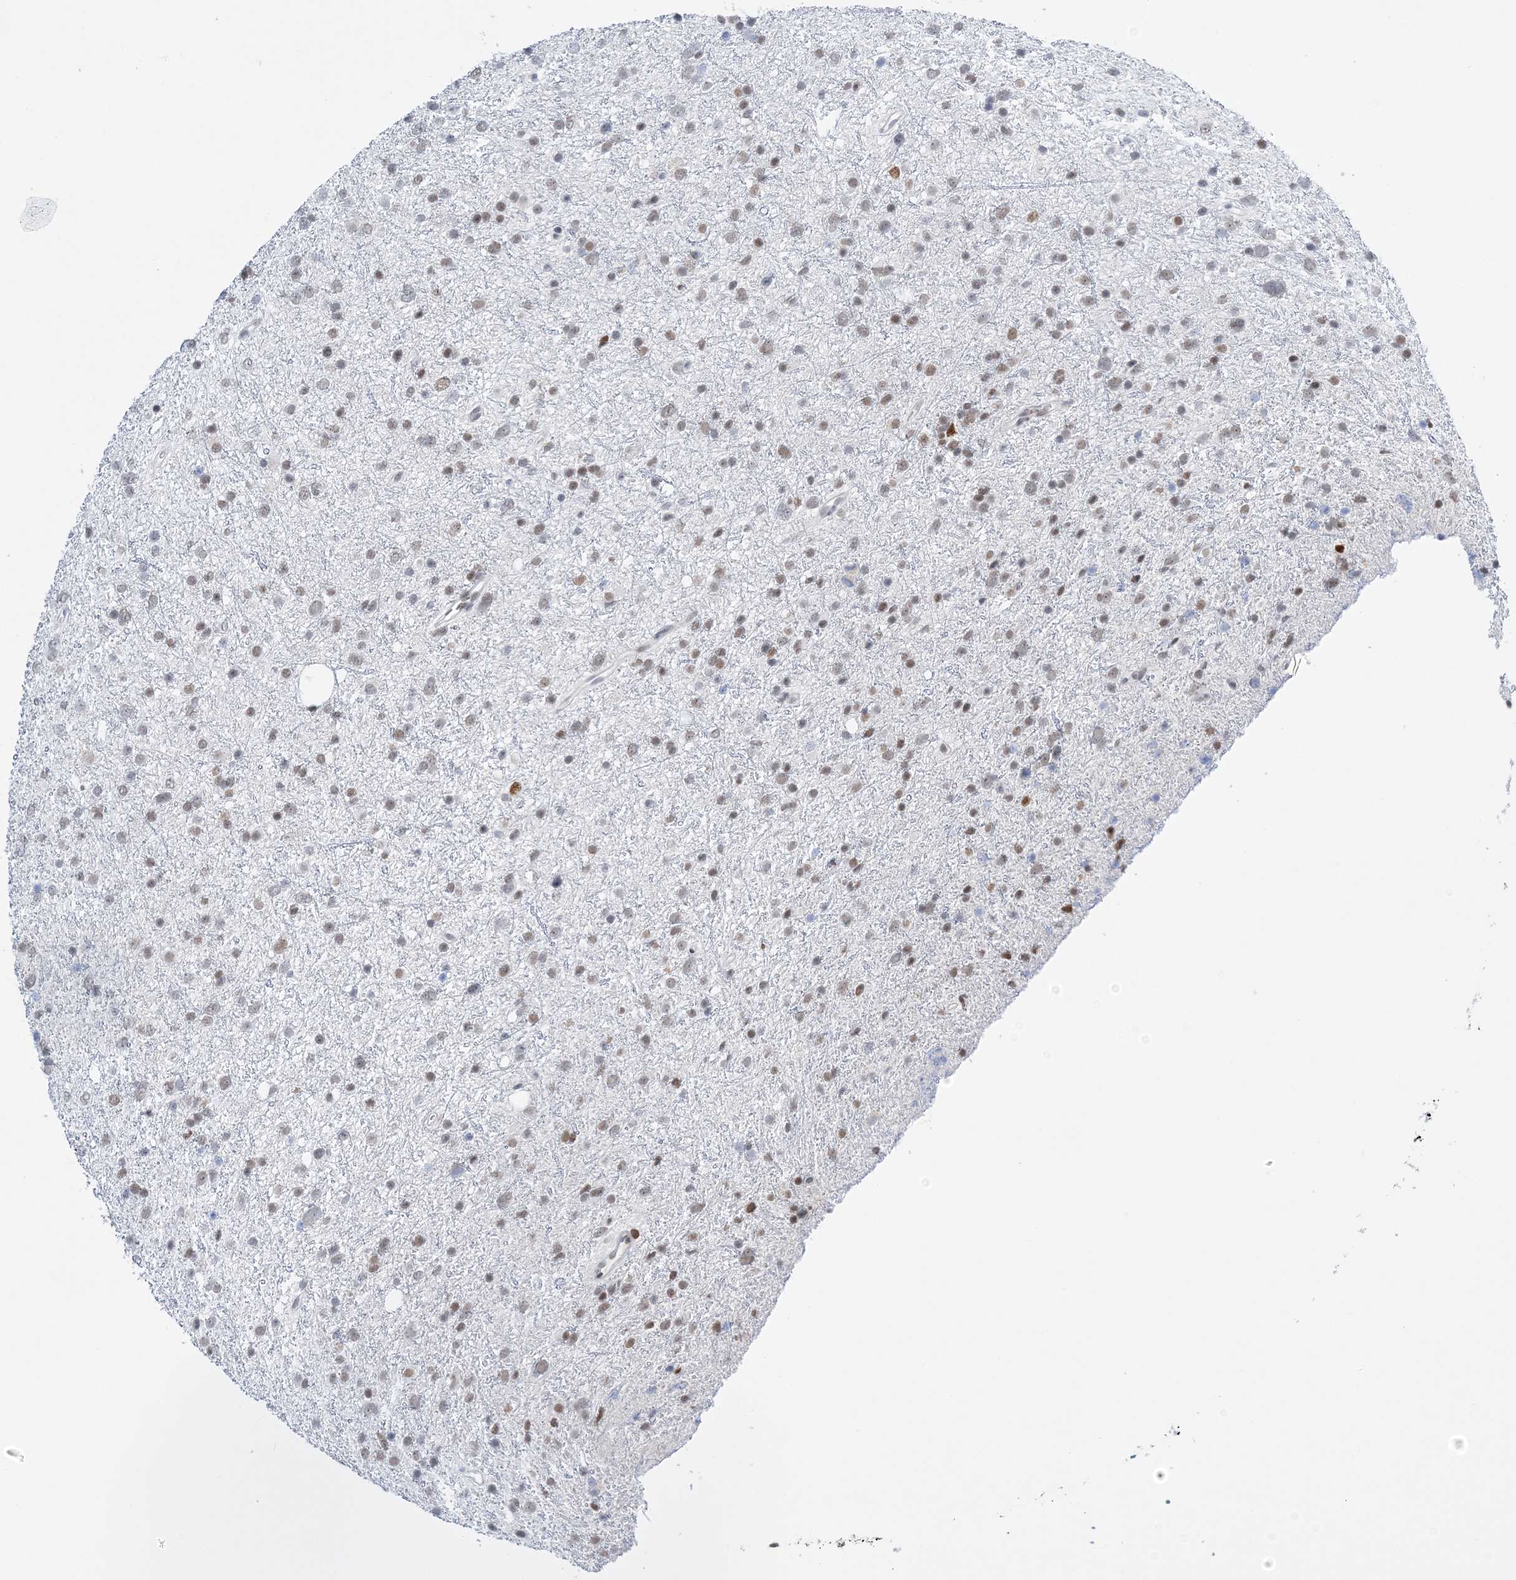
{"staining": {"intensity": "weak", "quantity": ">75%", "location": "nuclear"}, "tissue": "glioma", "cell_type": "Tumor cells", "image_type": "cancer", "snomed": [{"axis": "morphology", "description": "Glioma, malignant, Low grade"}, {"axis": "topography", "description": "Cerebral cortex"}], "caption": "Immunohistochemical staining of human glioma reveals low levels of weak nuclear protein expression in approximately >75% of tumor cells.", "gene": "PRMT9", "patient": {"sex": "female", "age": 39}}